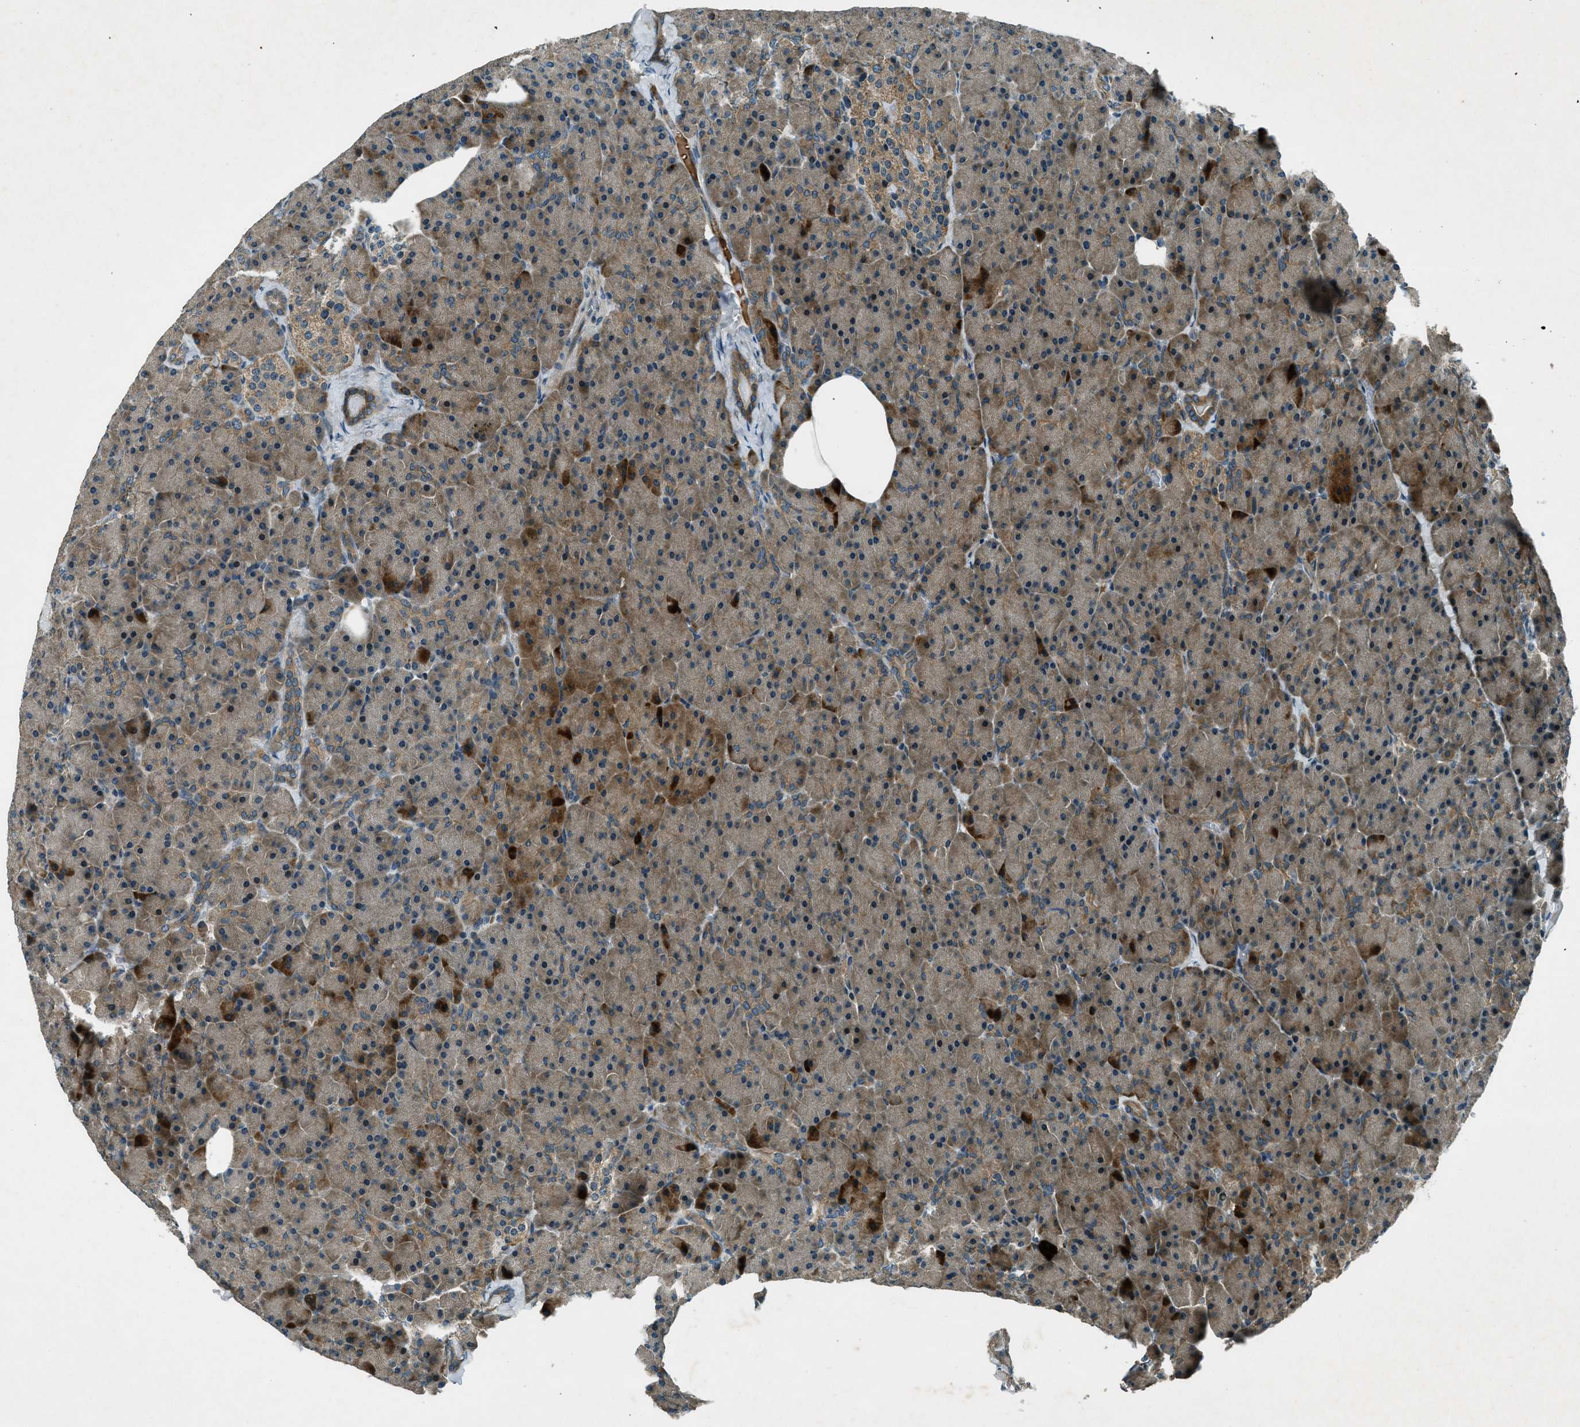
{"staining": {"intensity": "moderate", "quantity": ">75%", "location": "cytoplasmic/membranous"}, "tissue": "pancreas", "cell_type": "Exocrine glandular cells", "image_type": "normal", "snomed": [{"axis": "morphology", "description": "Normal tissue, NOS"}, {"axis": "topography", "description": "Pancreas"}], "caption": "This photomicrograph reveals immunohistochemistry (IHC) staining of unremarkable human pancreas, with medium moderate cytoplasmic/membranous staining in approximately >75% of exocrine glandular cells.", "gene": "STK11", "patient": {"sex": "female", "age": 35}}